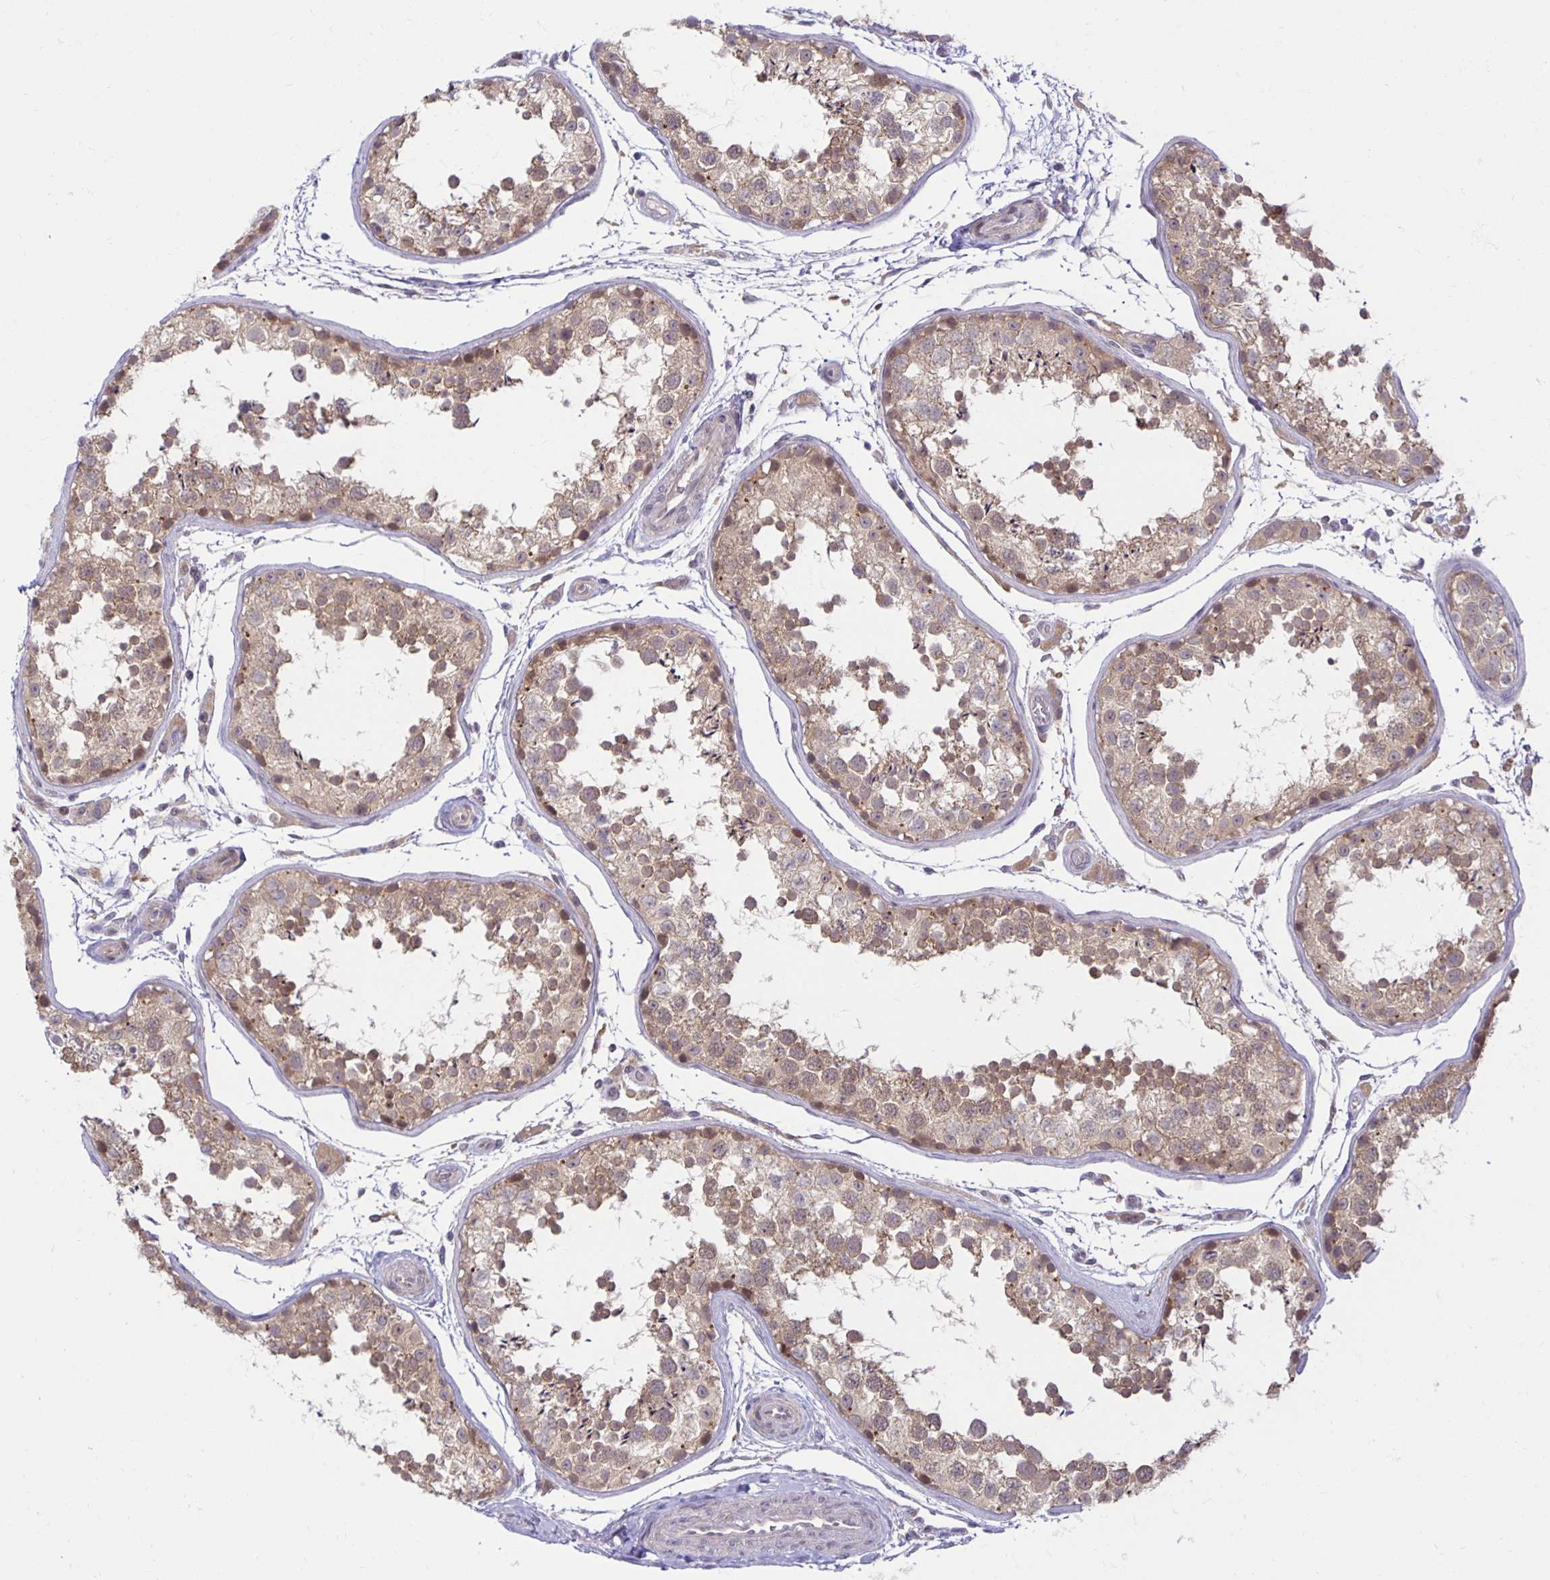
{"staining": {"intensity": "moderate", "quantity": ">75%", "location": "cytoplasmic/membranous"}, "tissue": "testis", "cell_type": "Cells in seminiferous ducts", "image_type": "normal", "snomed": [{"axis": "morphology", "description": "Normal tissue, NOS"}, {"axis": "topography", "description": "Testis"}], "caption": "Immunohistochemistry of unremarkable testis demonstrates medium levels of moderate cytoplasmic/membranous expression in approximately >75% of cells in seminiferous ducts.", "gene": "MIEN1", "patient": {"sex": "male", "age": 29}}